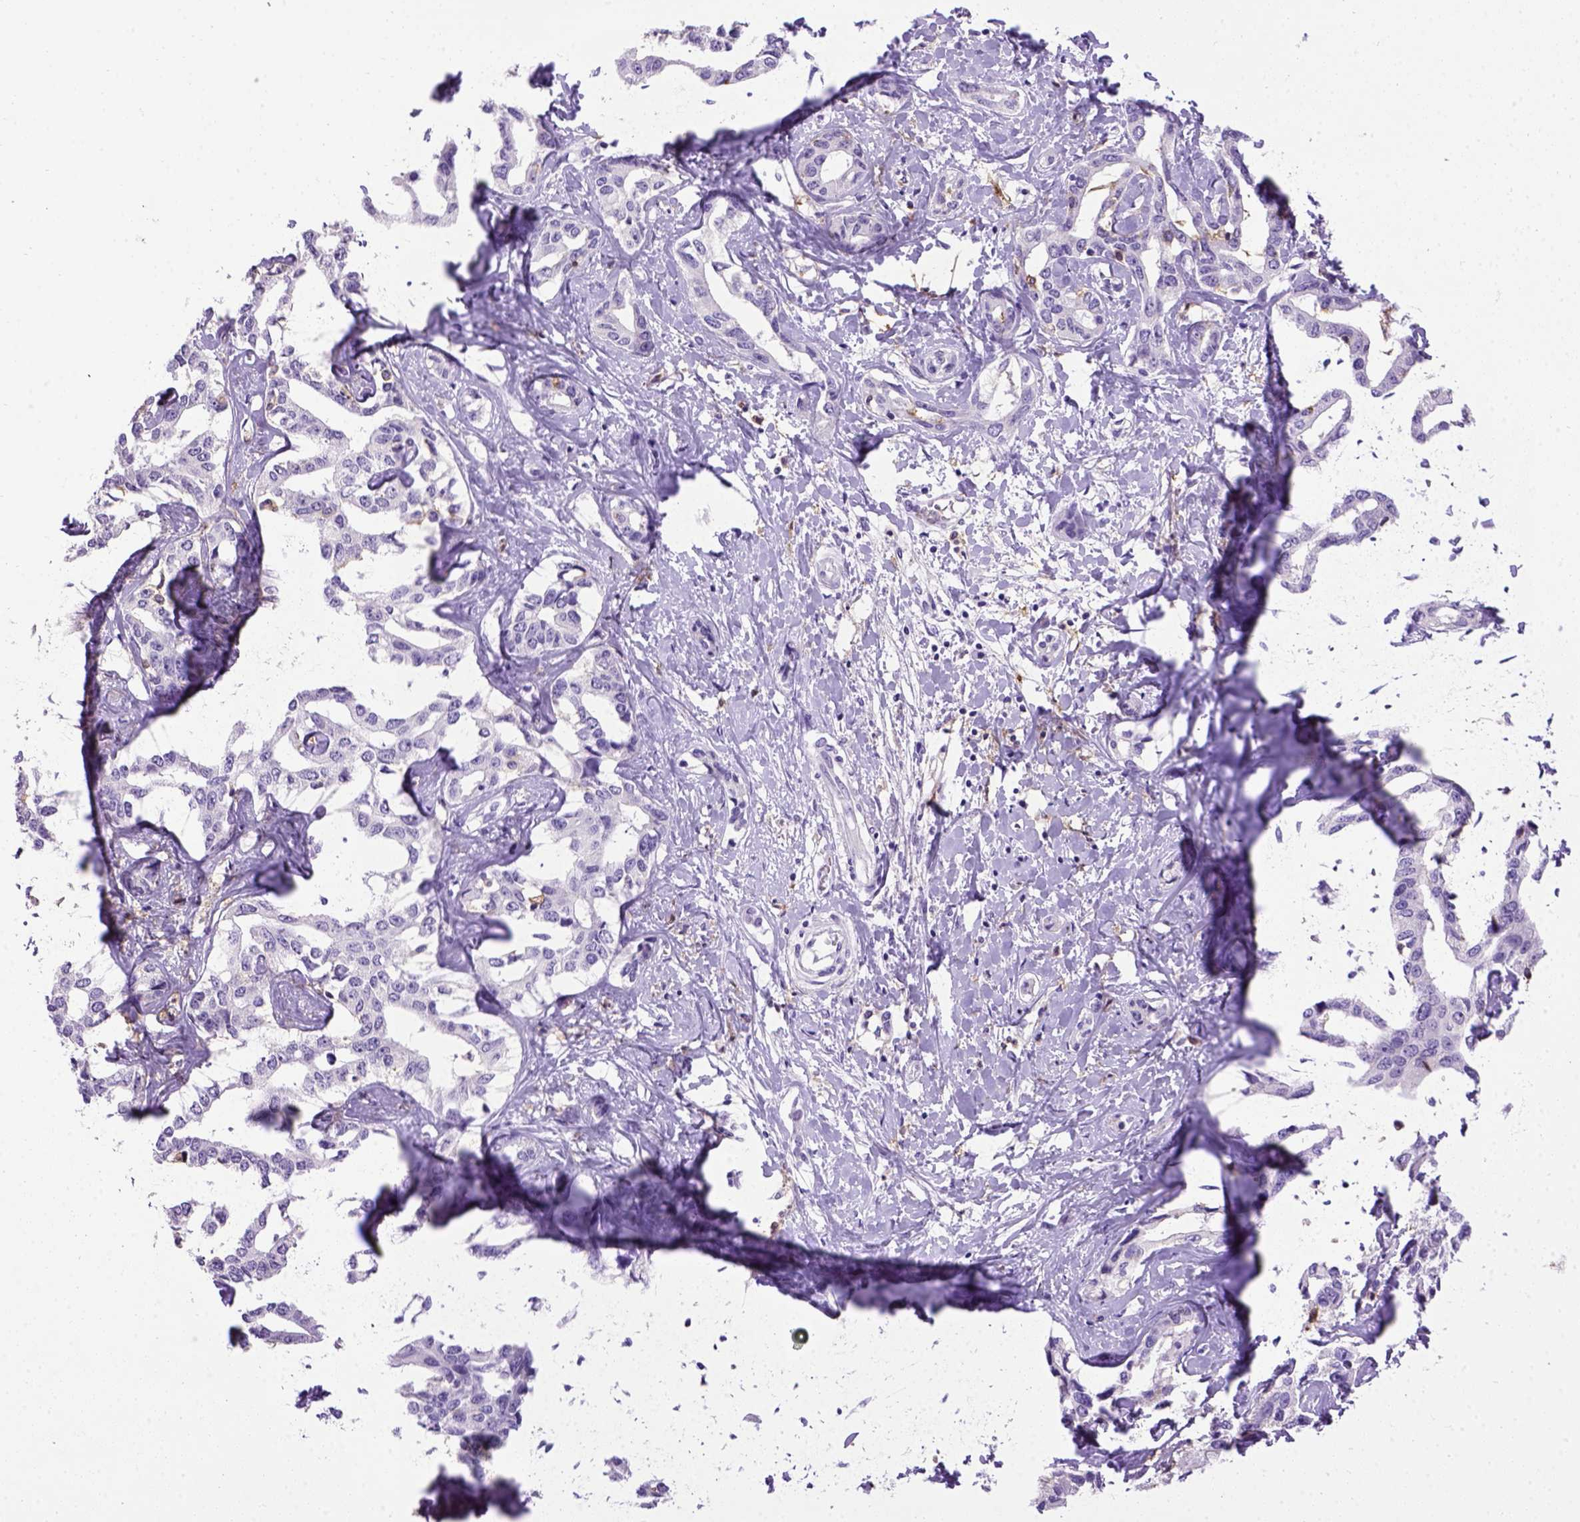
{"staining": {"intensity": "negative", "quantity": "none", "location": "none"}, "tissue": "liver cancer", "cell_type": "Tumor cells", "image_type": "cancer", "snomed": [{"axis": "morphology", "description": "Cholangiocarcinoma"}, {"axis": "topography", "description": "Liver"}], "caption": "Immunohistochemistry image of neoplastic tissue: human liver cholangiocarcinoma stained with DAB (3,3'-diaminobenzidine) reveals no significant protein staining in tumor cells.", "gene": "ITGAX", "patient": {"sex": "male", "age": 59}}